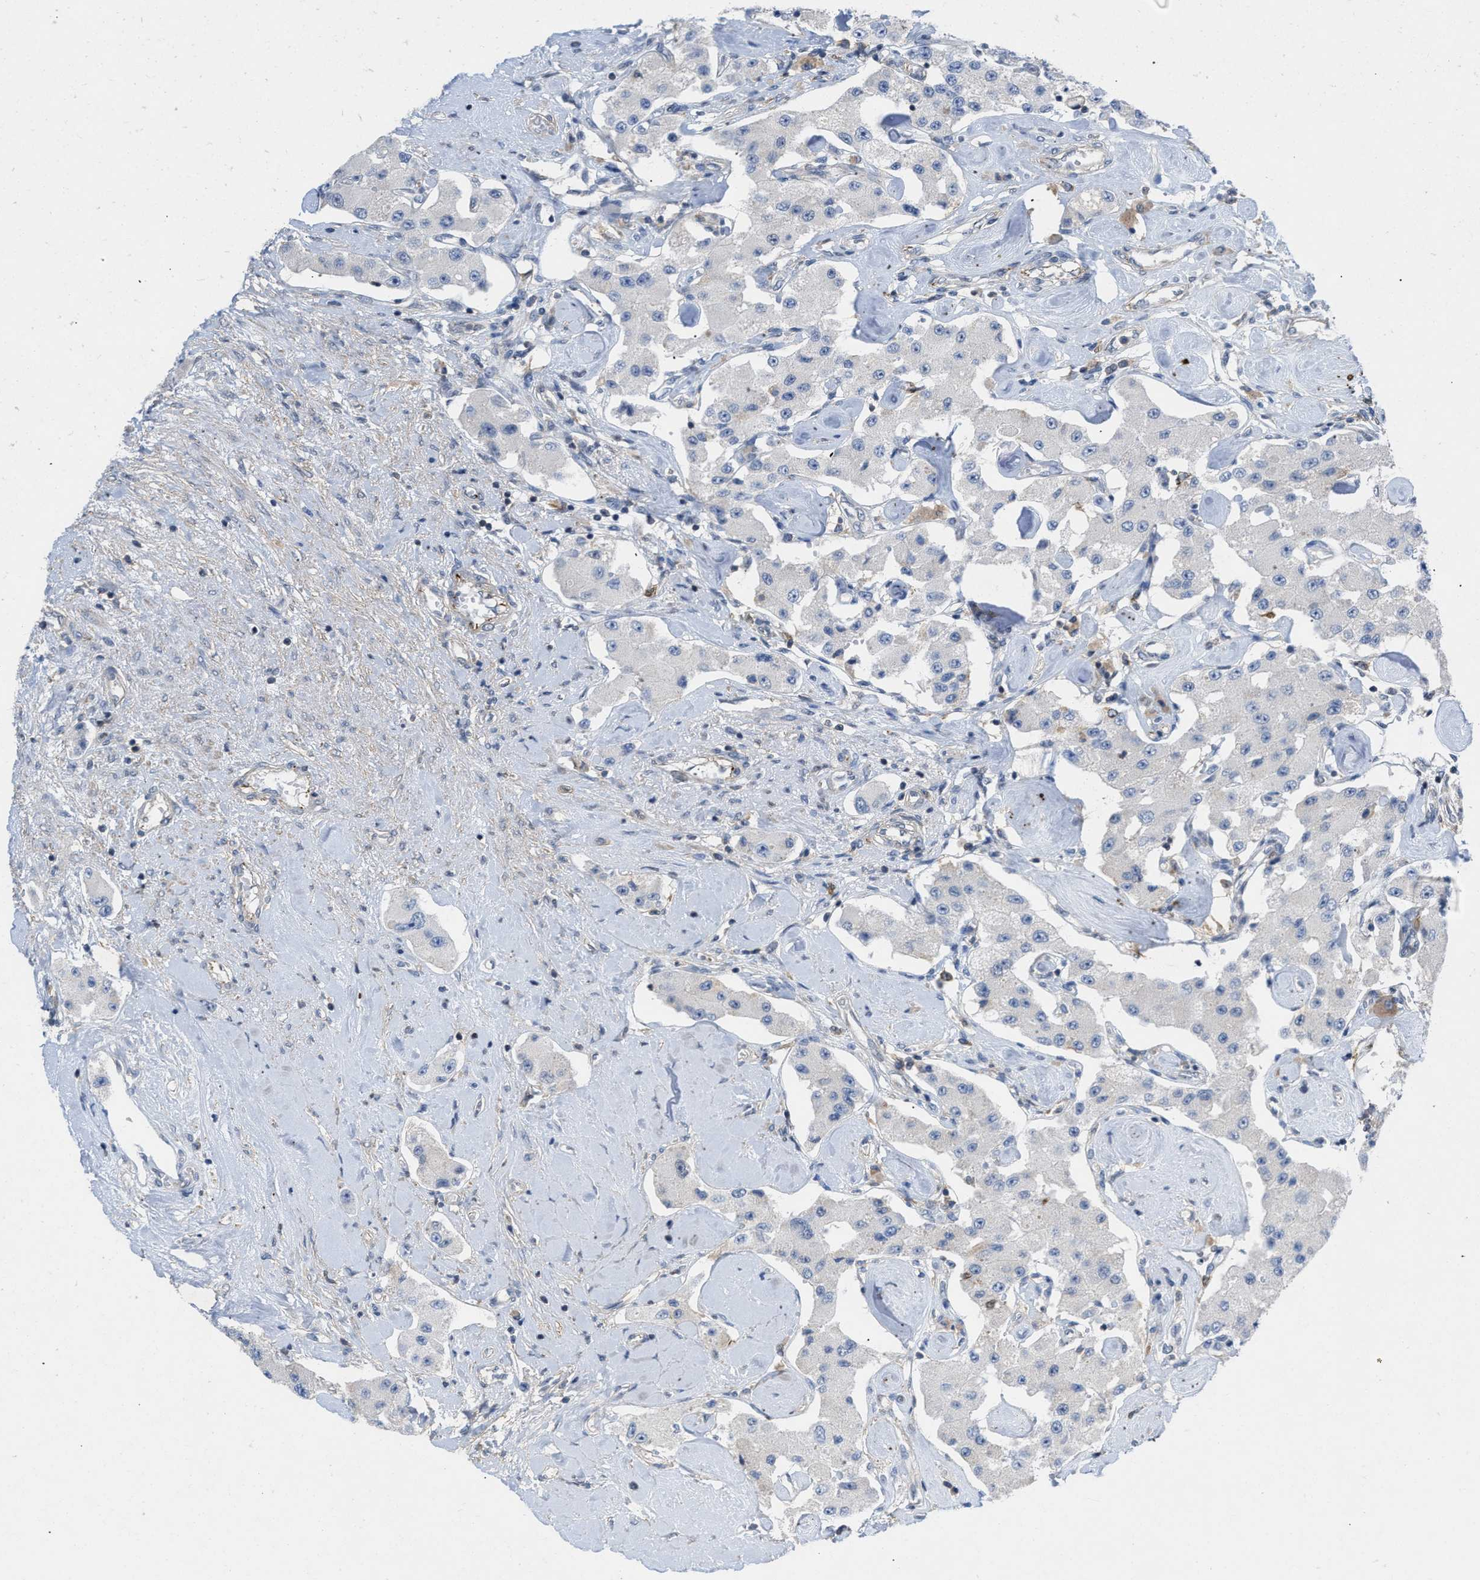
{"staining": {"intensity": "negative", "quantity": "none", "location": "none"}, "tissue": "carcinoid", "cell_type": "Tumor cells", "image_type": "cancer", "snomed": [{"axis": "morphology", "description": "Carcinoid, malignant, NOS"}, {"axis": "topography", "description": "Pancreas"}], "caption": "Immunohistochemistry (IHC) image of neoplastic tissue: human carcinoid (malignant) stained with DAB displays no significant protein staining in tumor cells.", "gene": "TMEM131", "patient": {"sex": "male", "age": 41}}